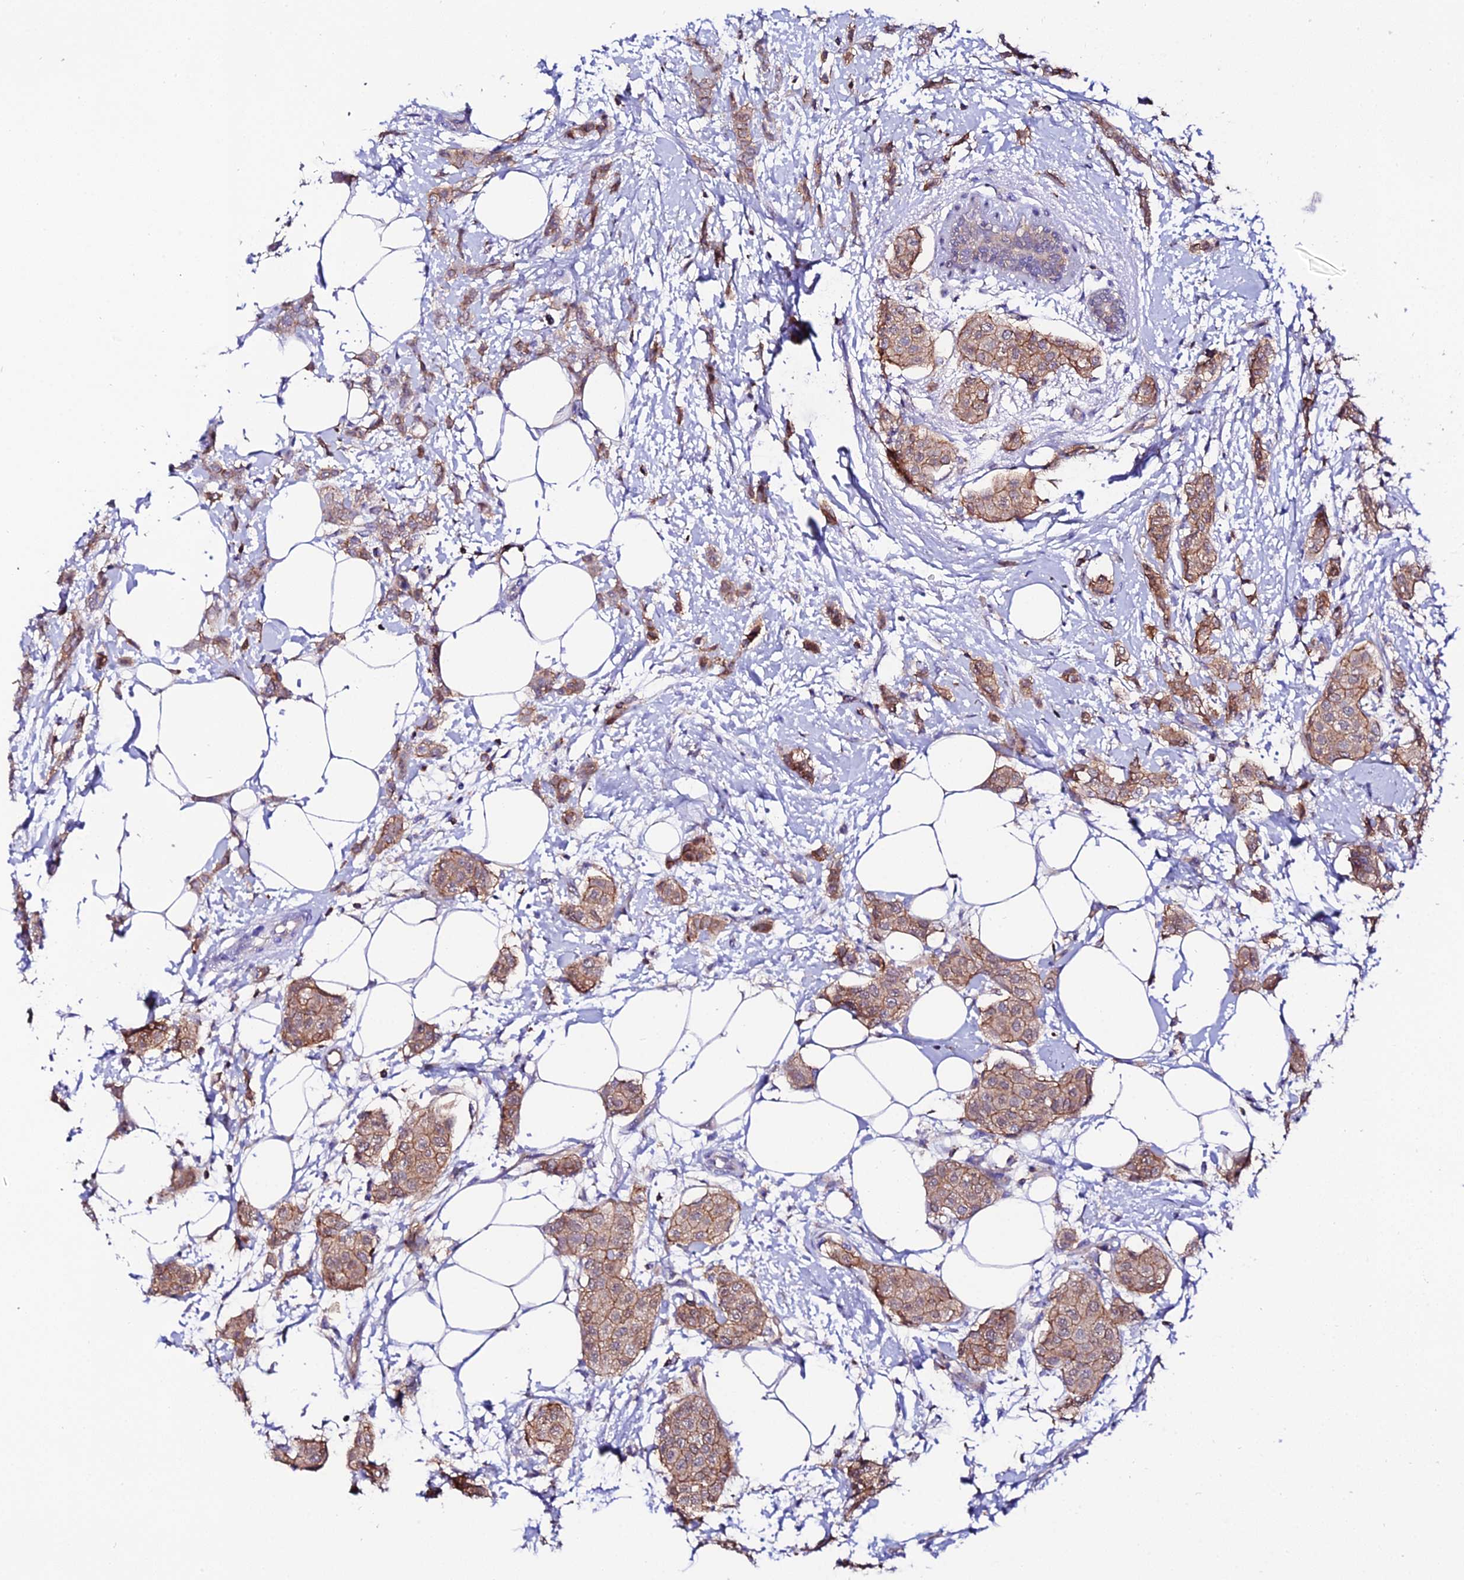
{"staining": {"intensity": "moderate", "quantity": ">75%", "location": "cytoplasmic/membranous"}, "tissue": "breast cancer", "cell_type": "Tumor cells", "image_type": "cancer", "snomed": [{"axis": "morphology", "description": "Duct carcinoma"}, {"axis": "topography", "description": "Breast"}], "caption": "IHC image of human breast cancer stained for a protein (brown), which demonstrates medium levels of moderate cytoplasmic/membranous positivity in about >75% of tumor cells.", "gene": "S100A16", "patient": {"sex": "female", "age": 72}}